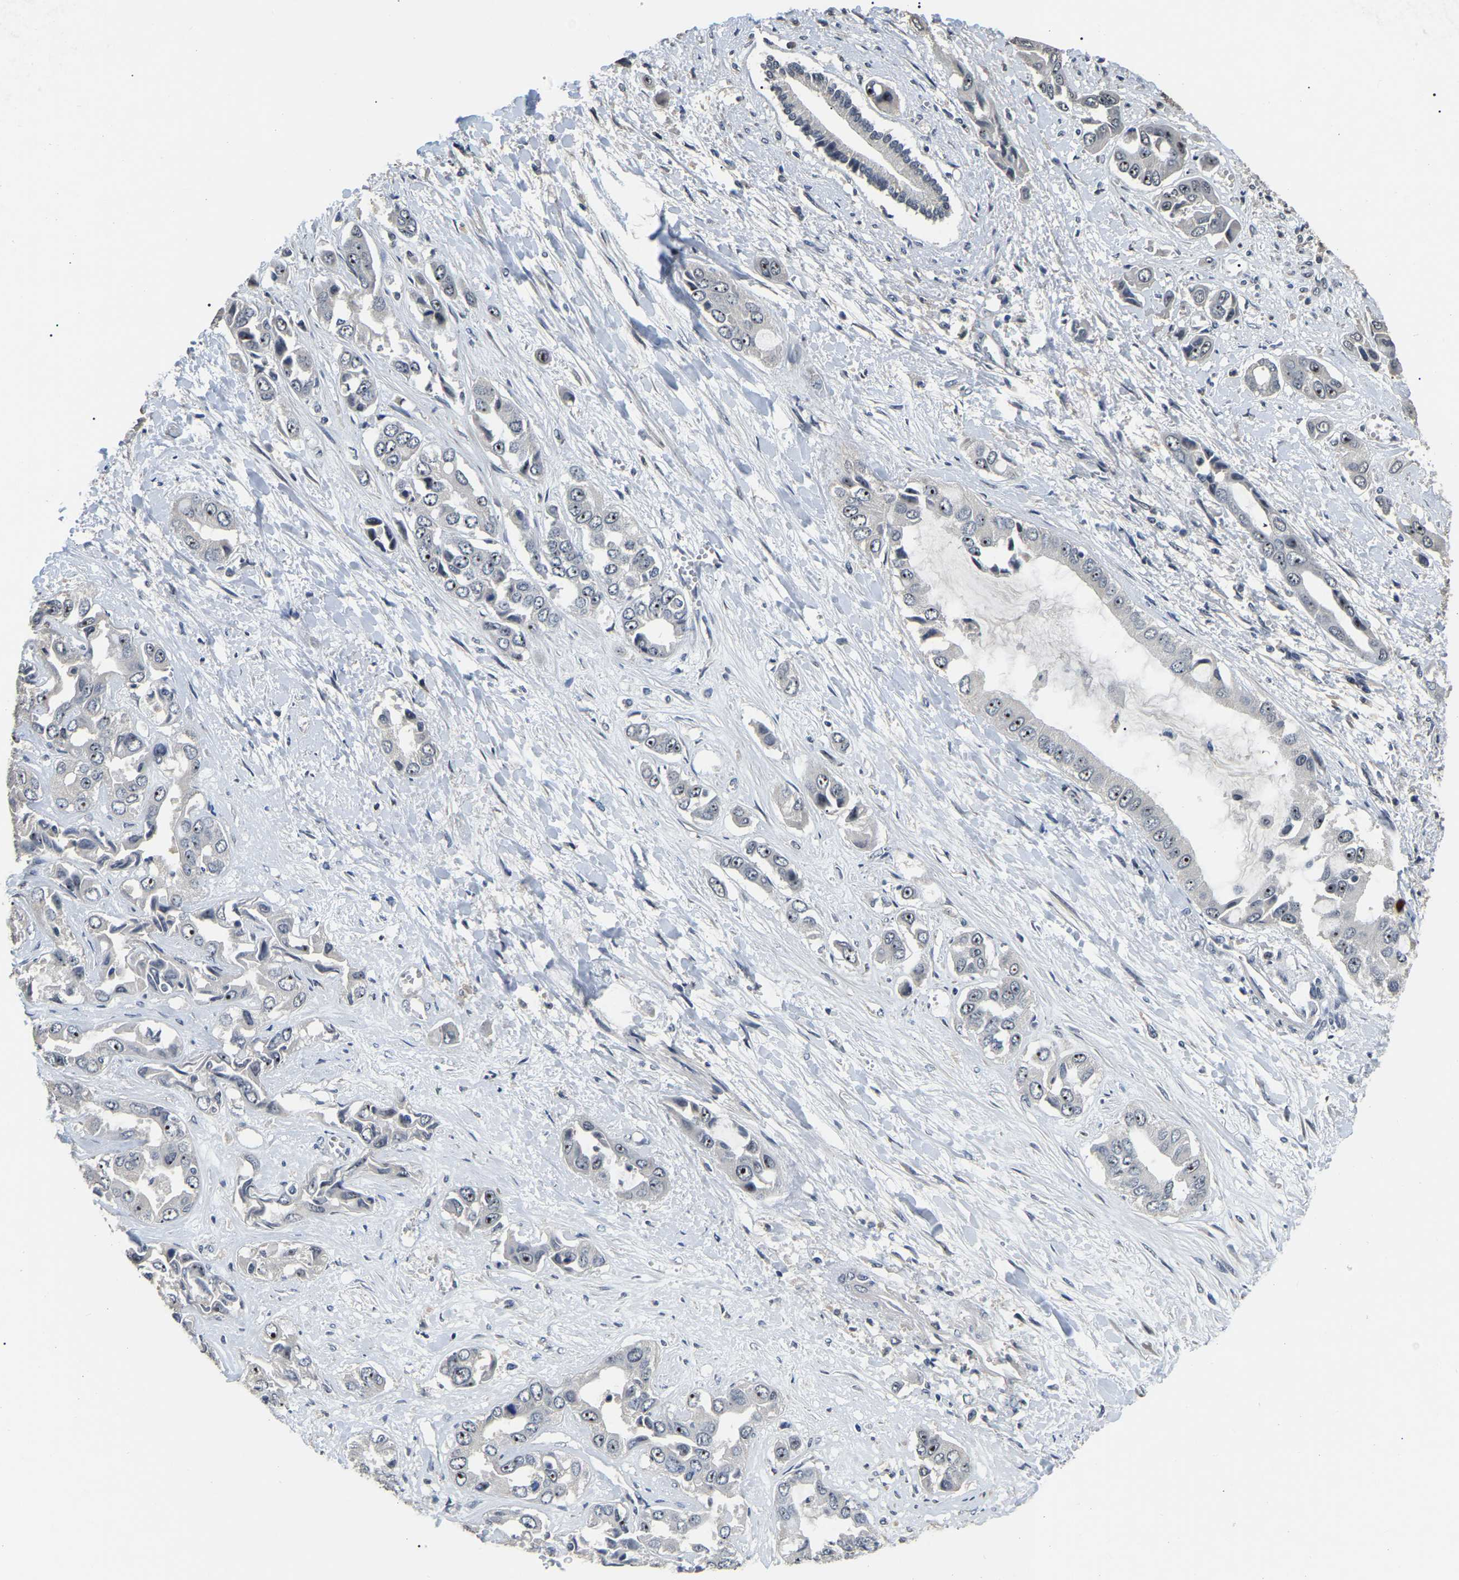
{"staining": {"intensity": "moderate", "quantity": "25%-75%", "location": "nuclear"}, "tissue": "liver cancer", "cell_type": "Tumor cells", "image_type": "cancer", "snomed": [{"axis": "morphology", "description": "Cholangiocarcinoma"}, {"axis": "topography", "description": "Liver"}], "caption": "Immunohistochemical staining of liver cholangiocarcinoma shows medium levels of moderate nuclear expression in approximately 25%-75% of tumor cells.", "gene": "PPM1E", "patient": {"sex": "female", "age": 52}}